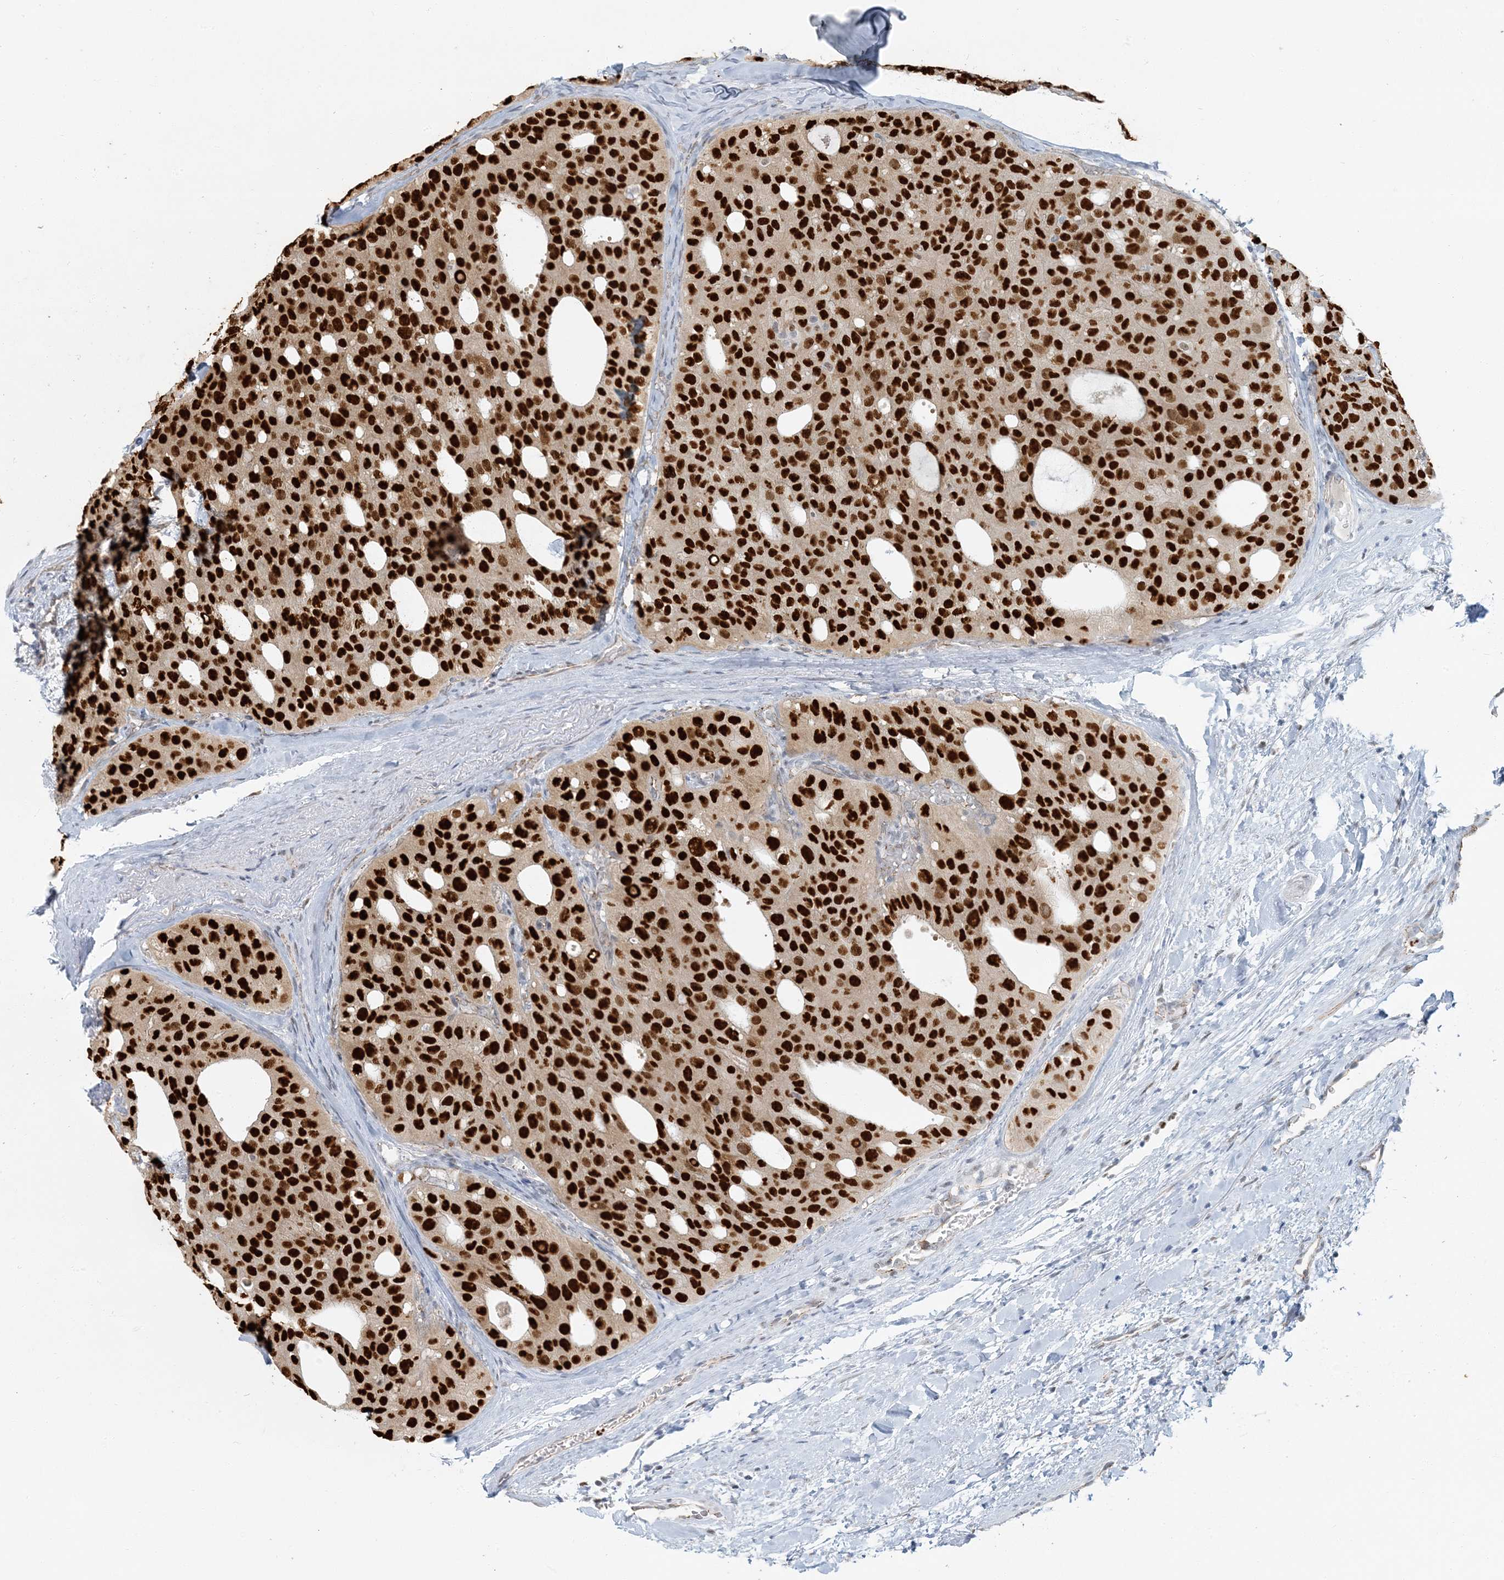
{"staining": {"intensity": "strong", "quantity": ">75%", "location": "nuclear"}, "tissue": "thyroid cancer", "cell_type": "Tumor cells", "image_type": "cancer", "snomed": [{"axis": "morphology", "description": "Follicular adenoma carcinoma, NOS"}, {"axis": "topography", "description": "Thyroid gland"}], "caption": "Immunohistochemical staining of thyroid cancer (follicular adenoma carcinoma) exhibits high levels of strong nuclear protein staining in about >75% of tumor cells.", "gene": "AK9", "patient": {"sex": "male", "age": 75}}